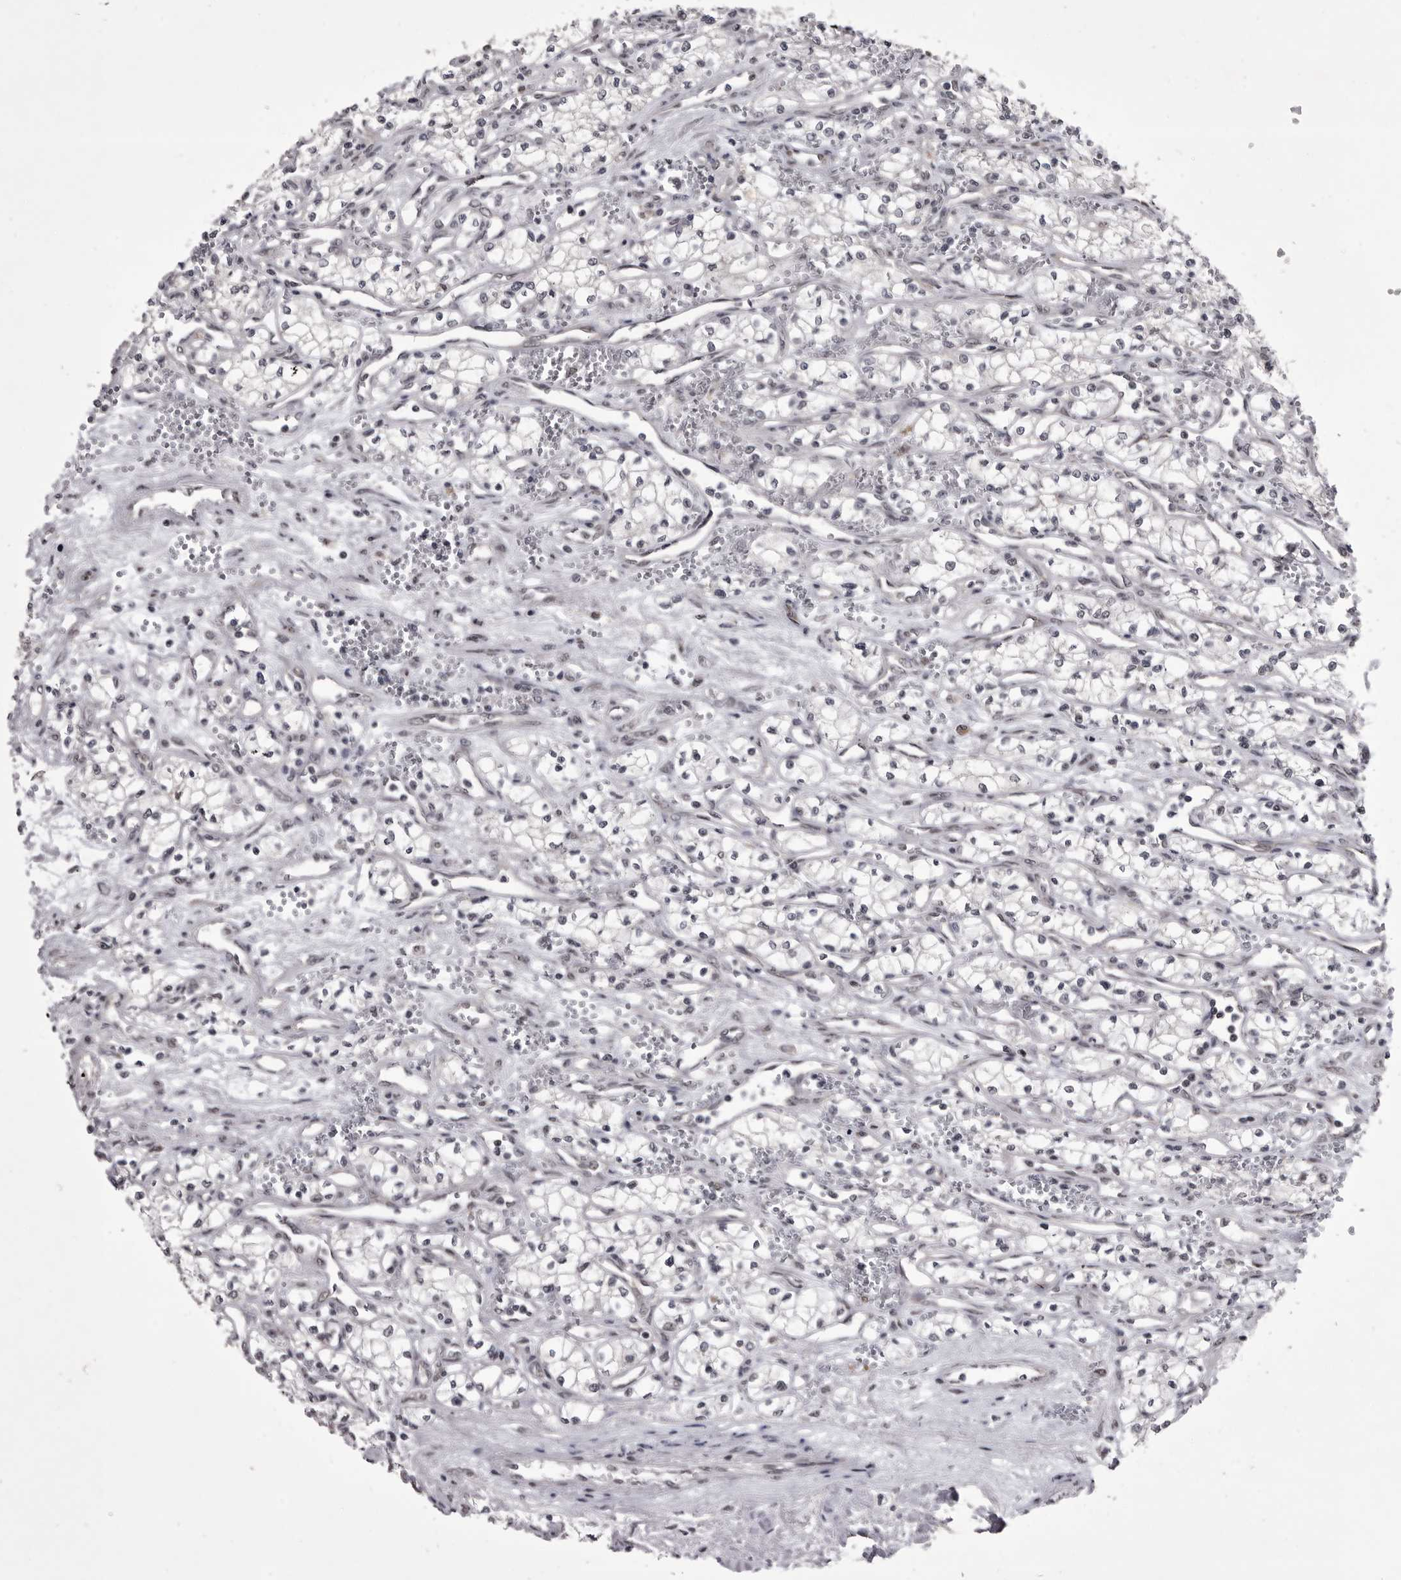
{"staining": {"intensity": "negative", "quantity": "none", "location": "none"}, "tissue": "renal cancer", "cell_type": "Tumor cells", "image_type": "cancer", "snomed": [{"axis": "morphology", "description": "Adenocarcinoma, NOS"}, {"axis": "topography", "description": "Kidney"}], "caption": "This is an IHC histopathology image of human renal cancer. There is no staining in tumor cells.", "gene": "PRPF3", "patient": {"sex": "male", "age": 59}}